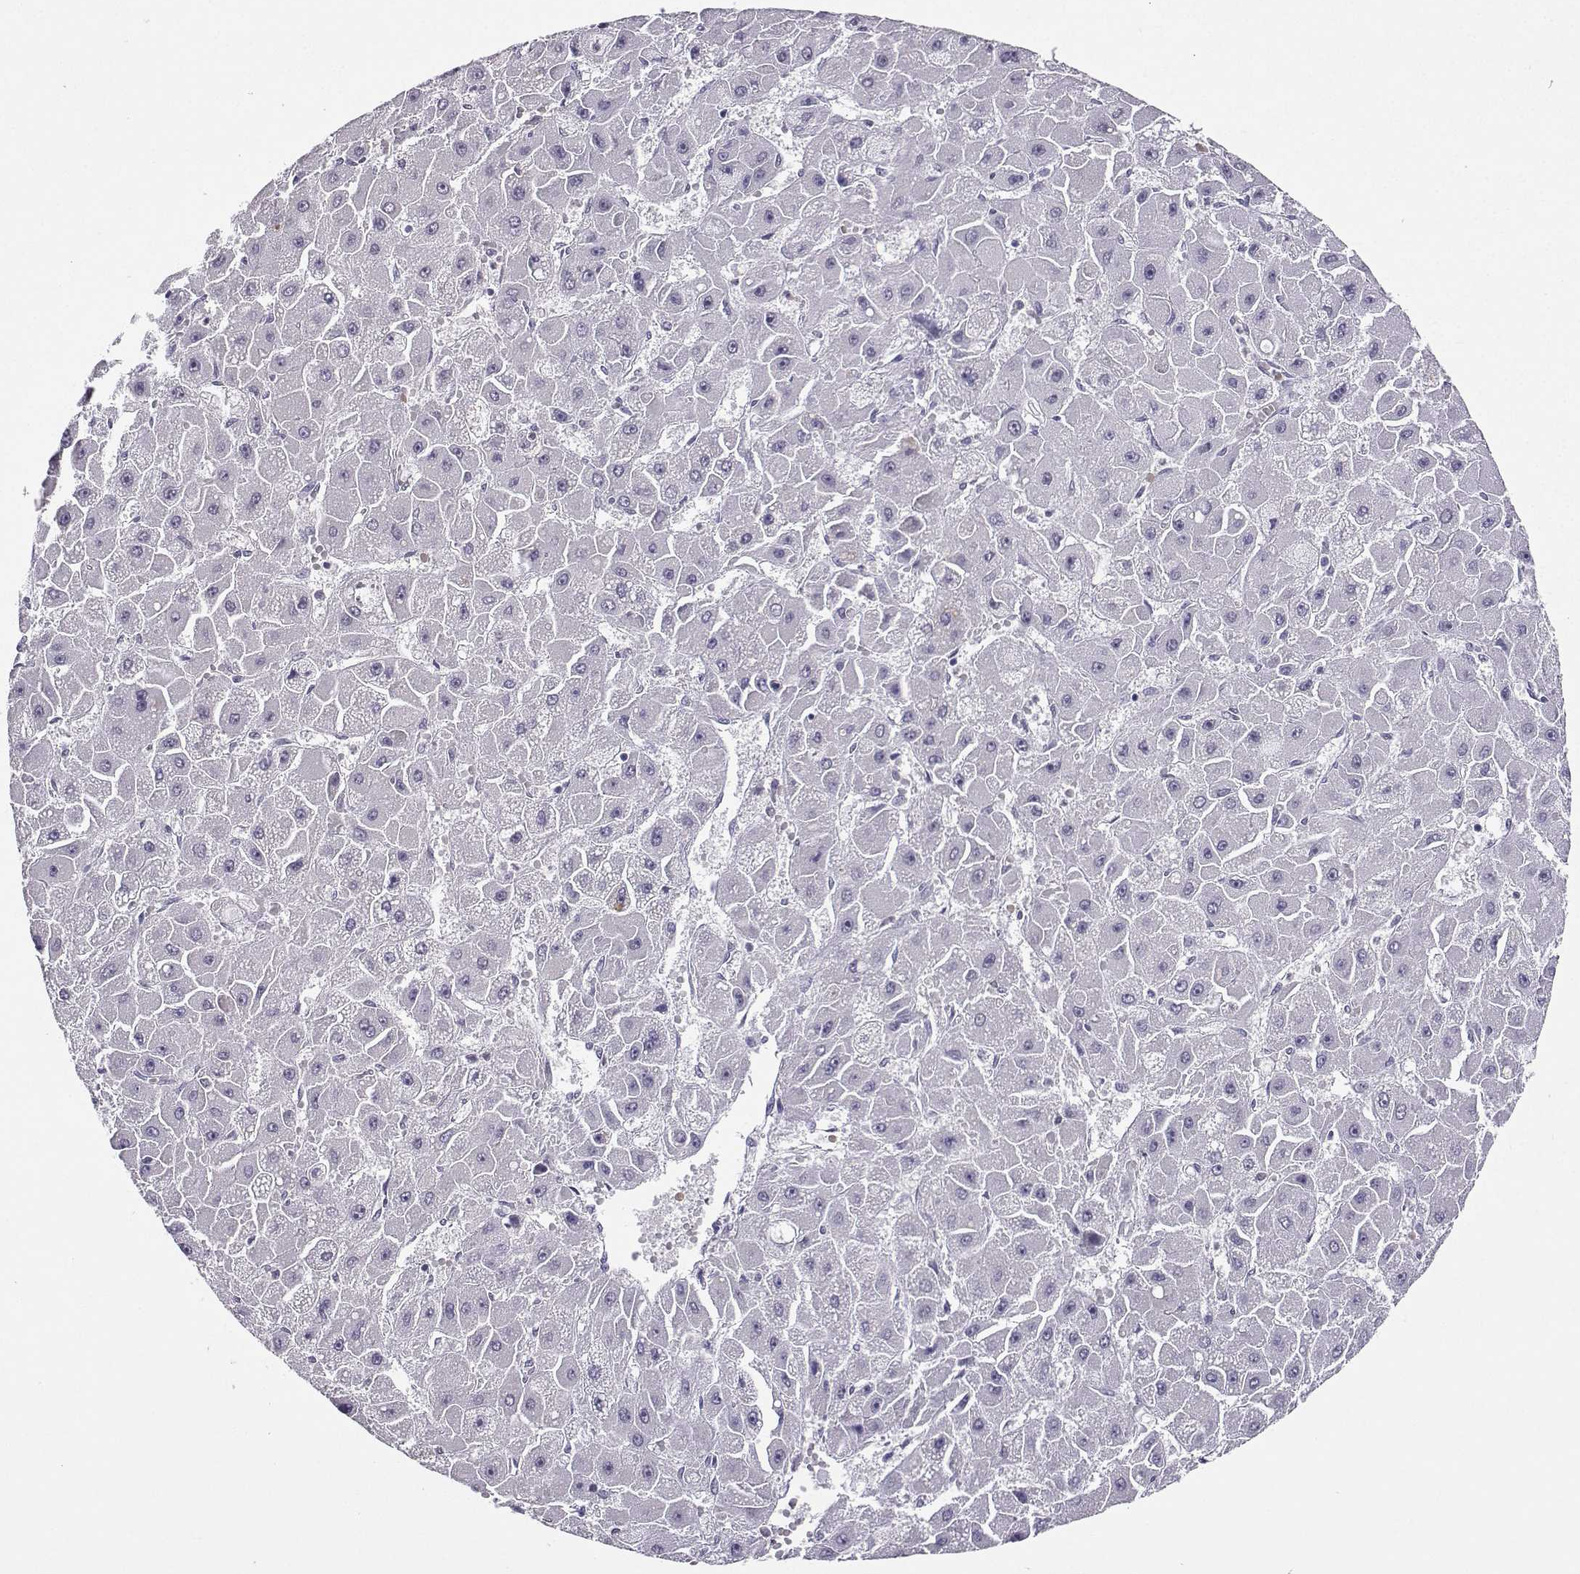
{"staining": {"intensity": "negative", "quantity": "none", "location": "none"}, "tissue": "liver cancer", "cell_type": "Tumor cells", "image_type": "cancer", "snomed": [{"axis": "morphology", "description": "Carcinoma, Hepatocellular, NOS"}, {"axis": "topography", "description": "Liver"}], "caption": "High power microscopy image of an IHC image of liver cancer, revealing no significant expression in tumor cells.", "gene": "TBR1", "patient": {"sex": "female", "age": 25}}